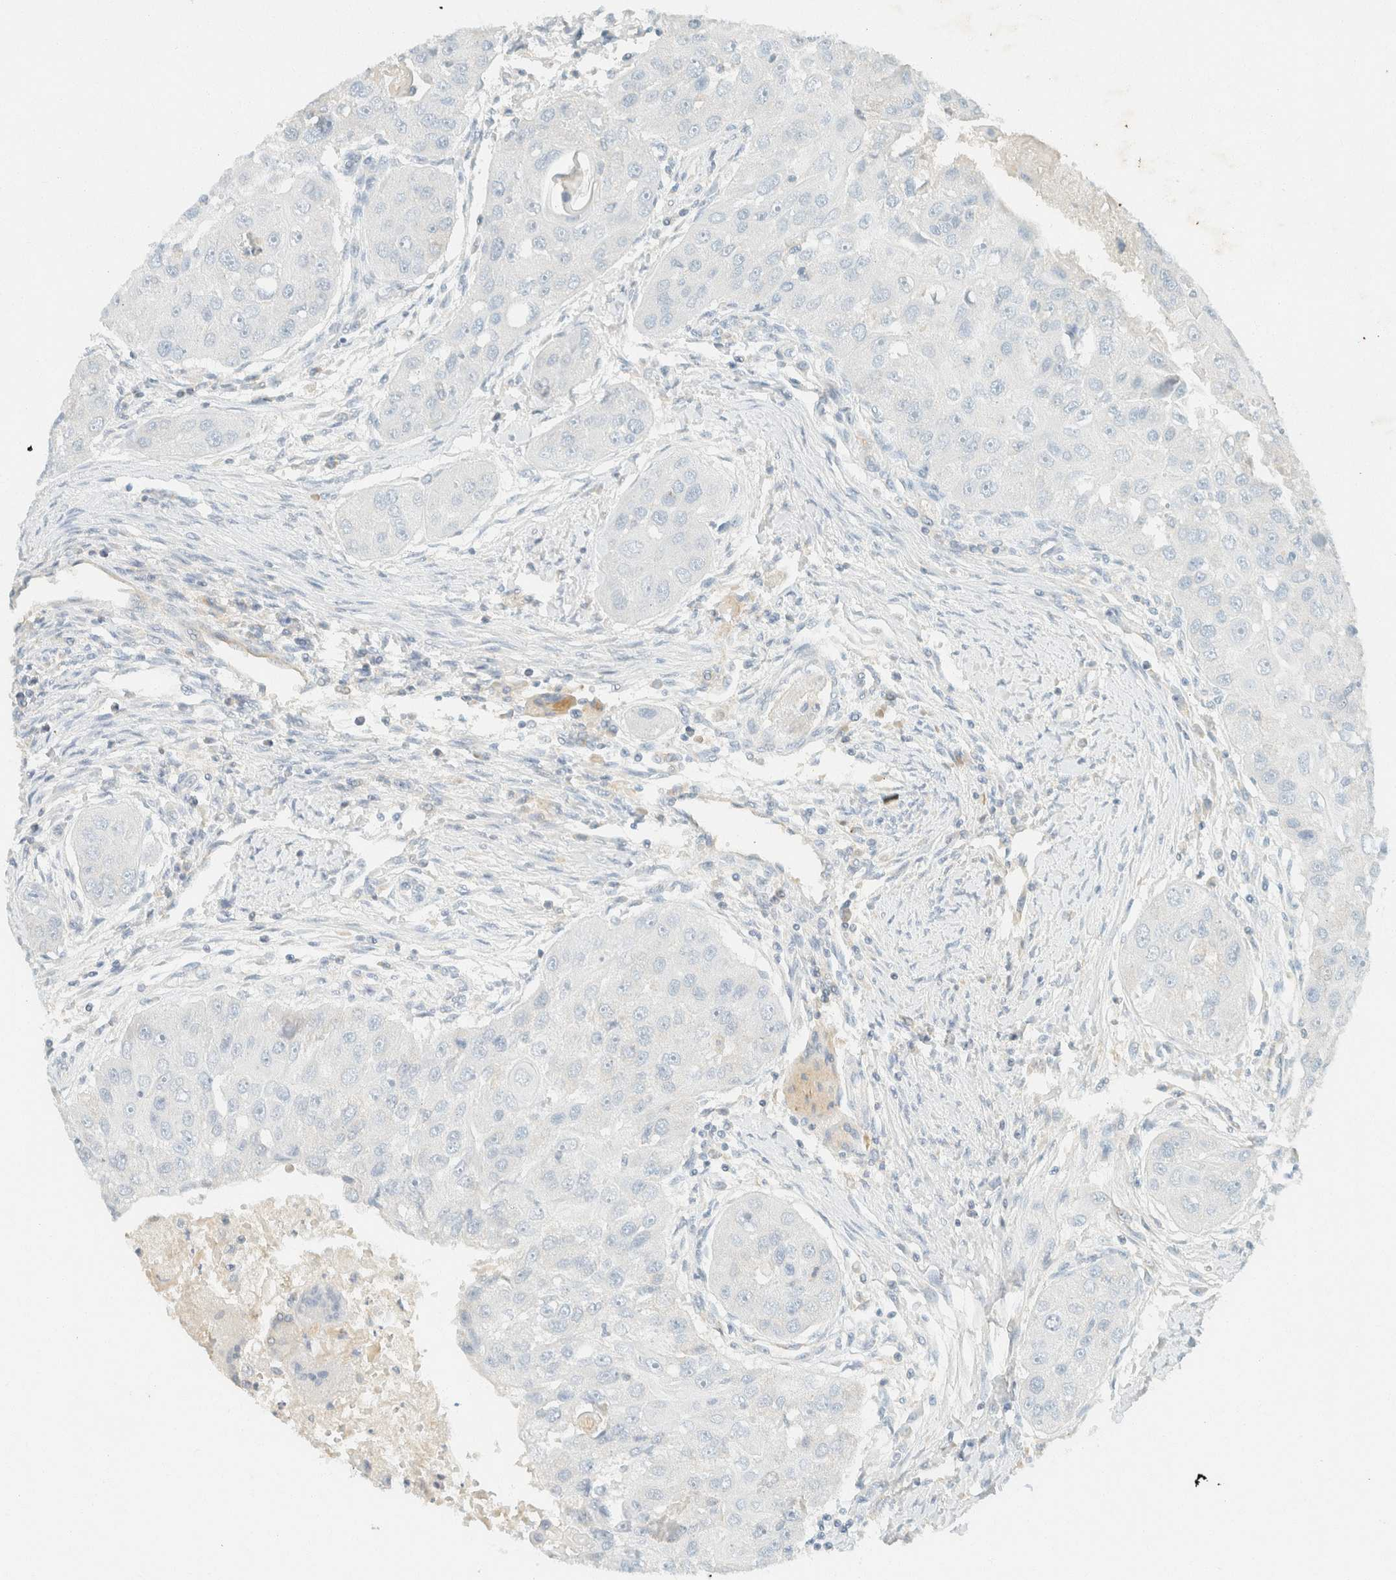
{"staining": {"intensity": "negative", "quantity": "none", "location": "none"}, "tissue": "head and neck cancer", "cell_type": "Tumor cells", "image_type": "cancer", "snomed": [{"axis": "morphology", "description": "Normal tissue, NOS"}, {"axis": "morphology", "description": "Squamous cell carcinoma, NOS"}, {"axis": "topography", "description": "Skeletal muscle"}, {"axis": "topography", "description": "Head-Neck"}], "caption": "Micrograph shows no significant protein expression in tumor cells of head and neck cancer.", "gene": "GPA33", "patient": {"sex": "male", "age": 51}}